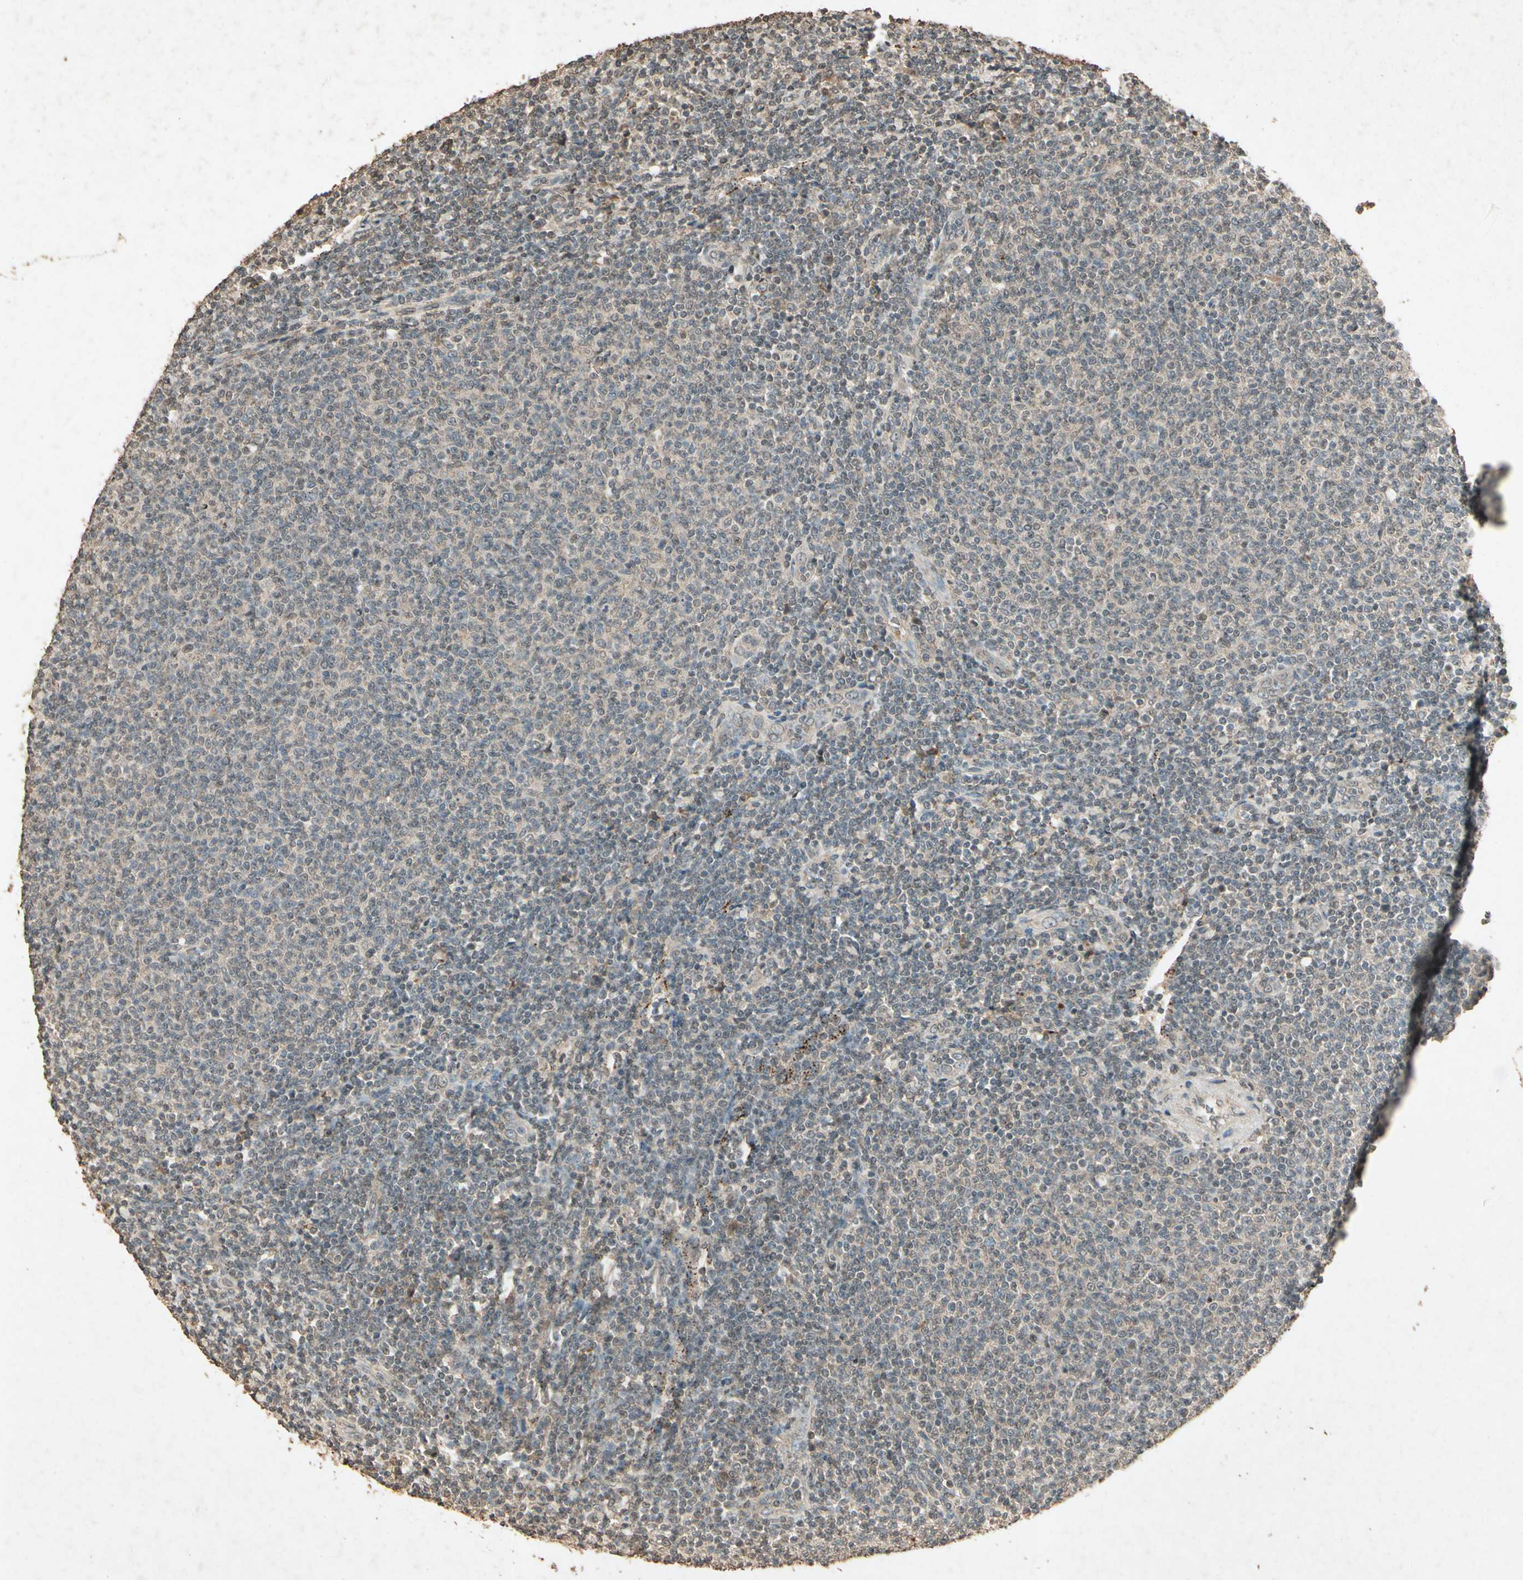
{"staining": {"intensity": "negative", "quantity": "none", "location": "none"}, "tissue": "lymphoma", "cell_type": "Tumor cells", "image_type": "cancer", "snomed": [{"axis": "morphology", "description": "Malignant lymphoma, non-Hodgkin's type, Low grade"}, {"axis": "topography", "description": "Lymph node"}], "caption": "High magnification brightfield microscopy of lymphoma stained with DAB (3,3'-diaminobenzidine) (brown) and counterstained with hematoxylin (blue): tumor cells show no significant expression.", "gene": "GC", "patient": {"sex": "male", "age": 66}}